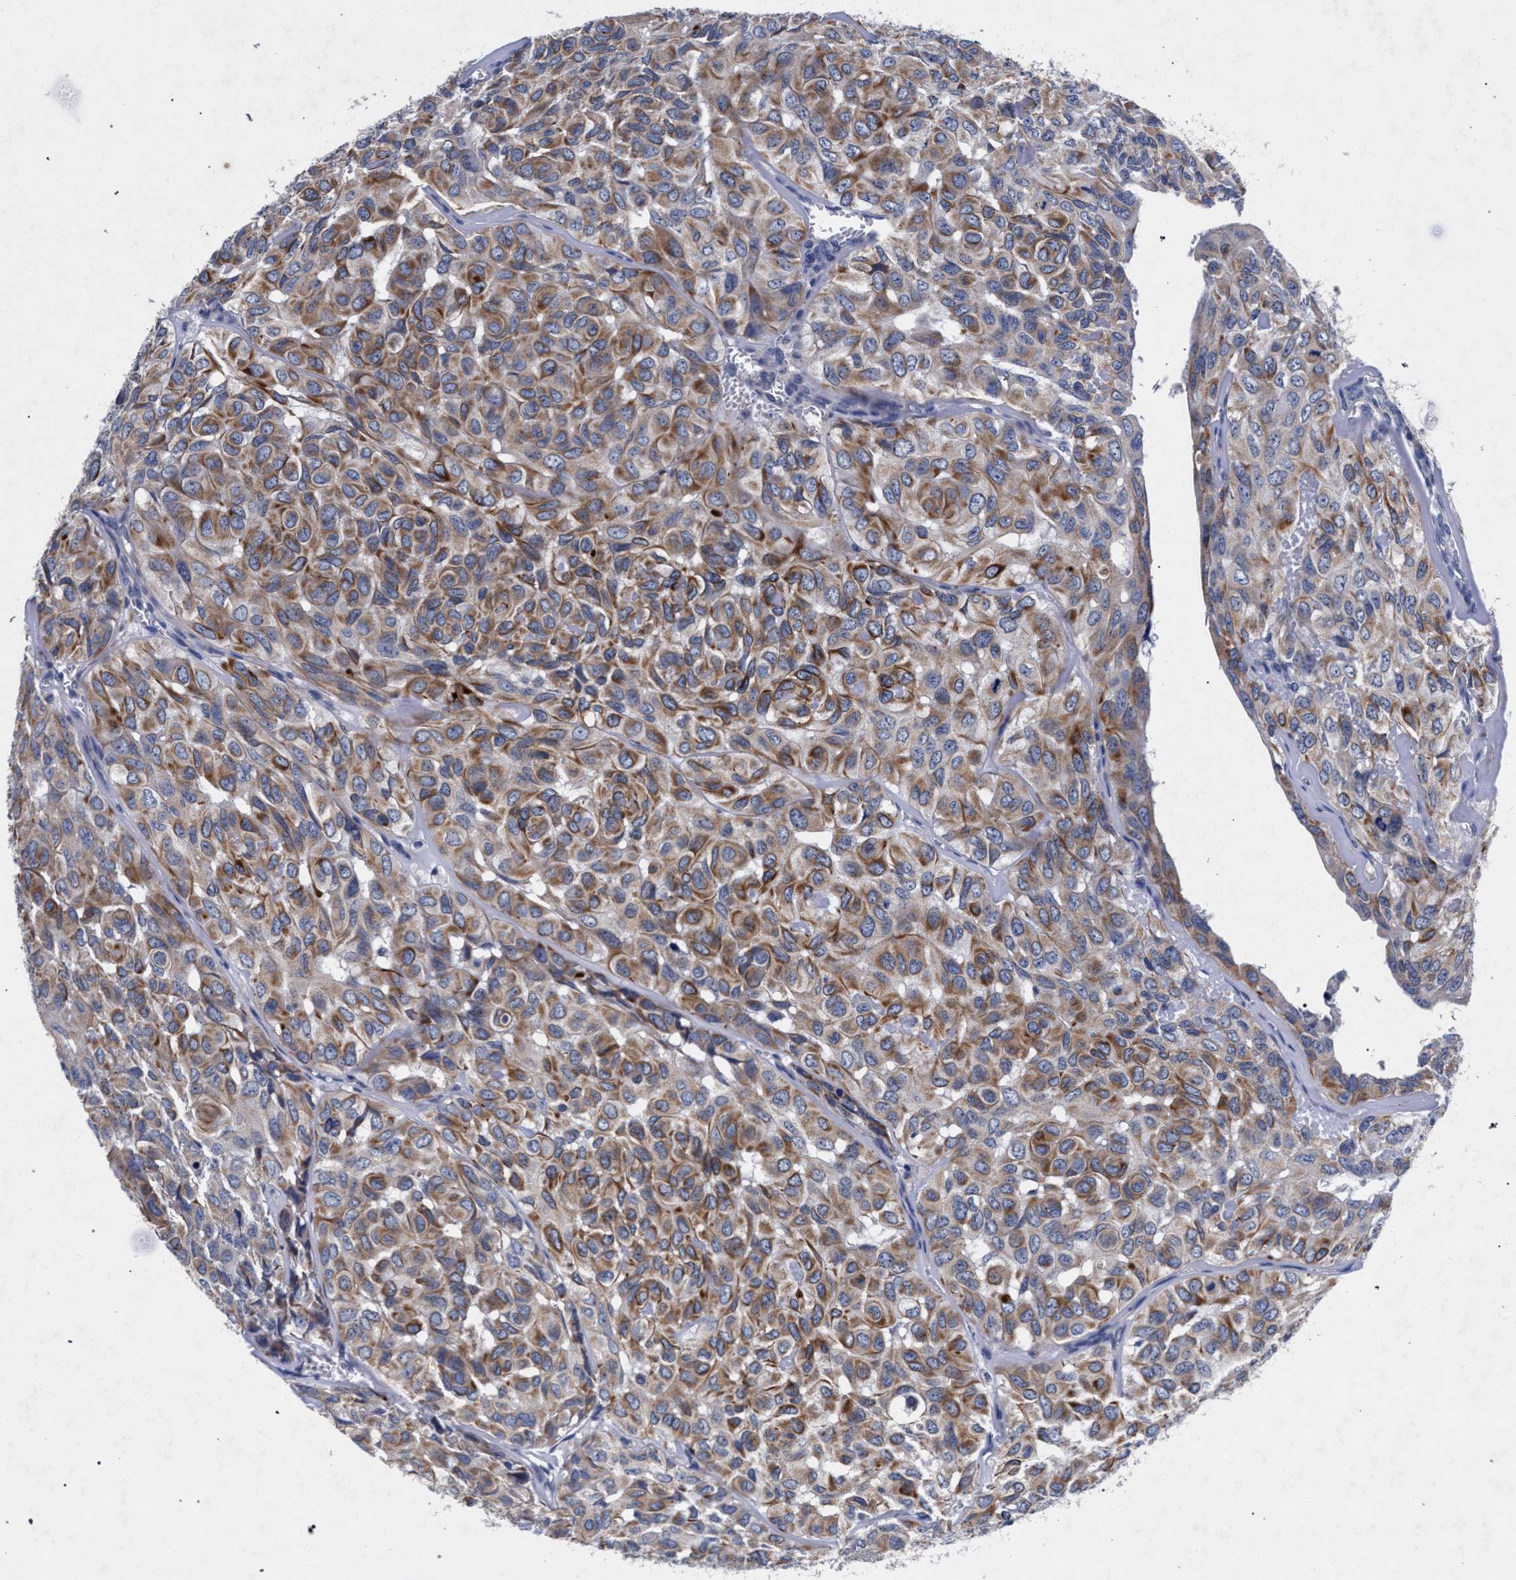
{"staining": {"intensity": "moderate", "quantity": ">75%", "location": "cytoplasmic/membranous"}, "tissue": "head and neck cancer", "cell_type": "Tumor cells", "image_type": "cancer", "snomed": [{"axis": "morphology", "description": "Adenocarcinoma, NOS"}, {"axis": "topography", "description": "Salivary gland, NOS"}, {"axis": "topography", "description": "Head-Neck"}], "caption": "This photomicrograph displays head and neck cancer (adenocarcinoma) stained with immunohistochemistry (IHC) to label a protein in brown. The cytoplasmic/membranous of tumor cells show moderate positivity for the protein. Nuclei are counter-stained blue.", "gene": "HSD17B14", "patient": {"sex": "female", "age": 76}}